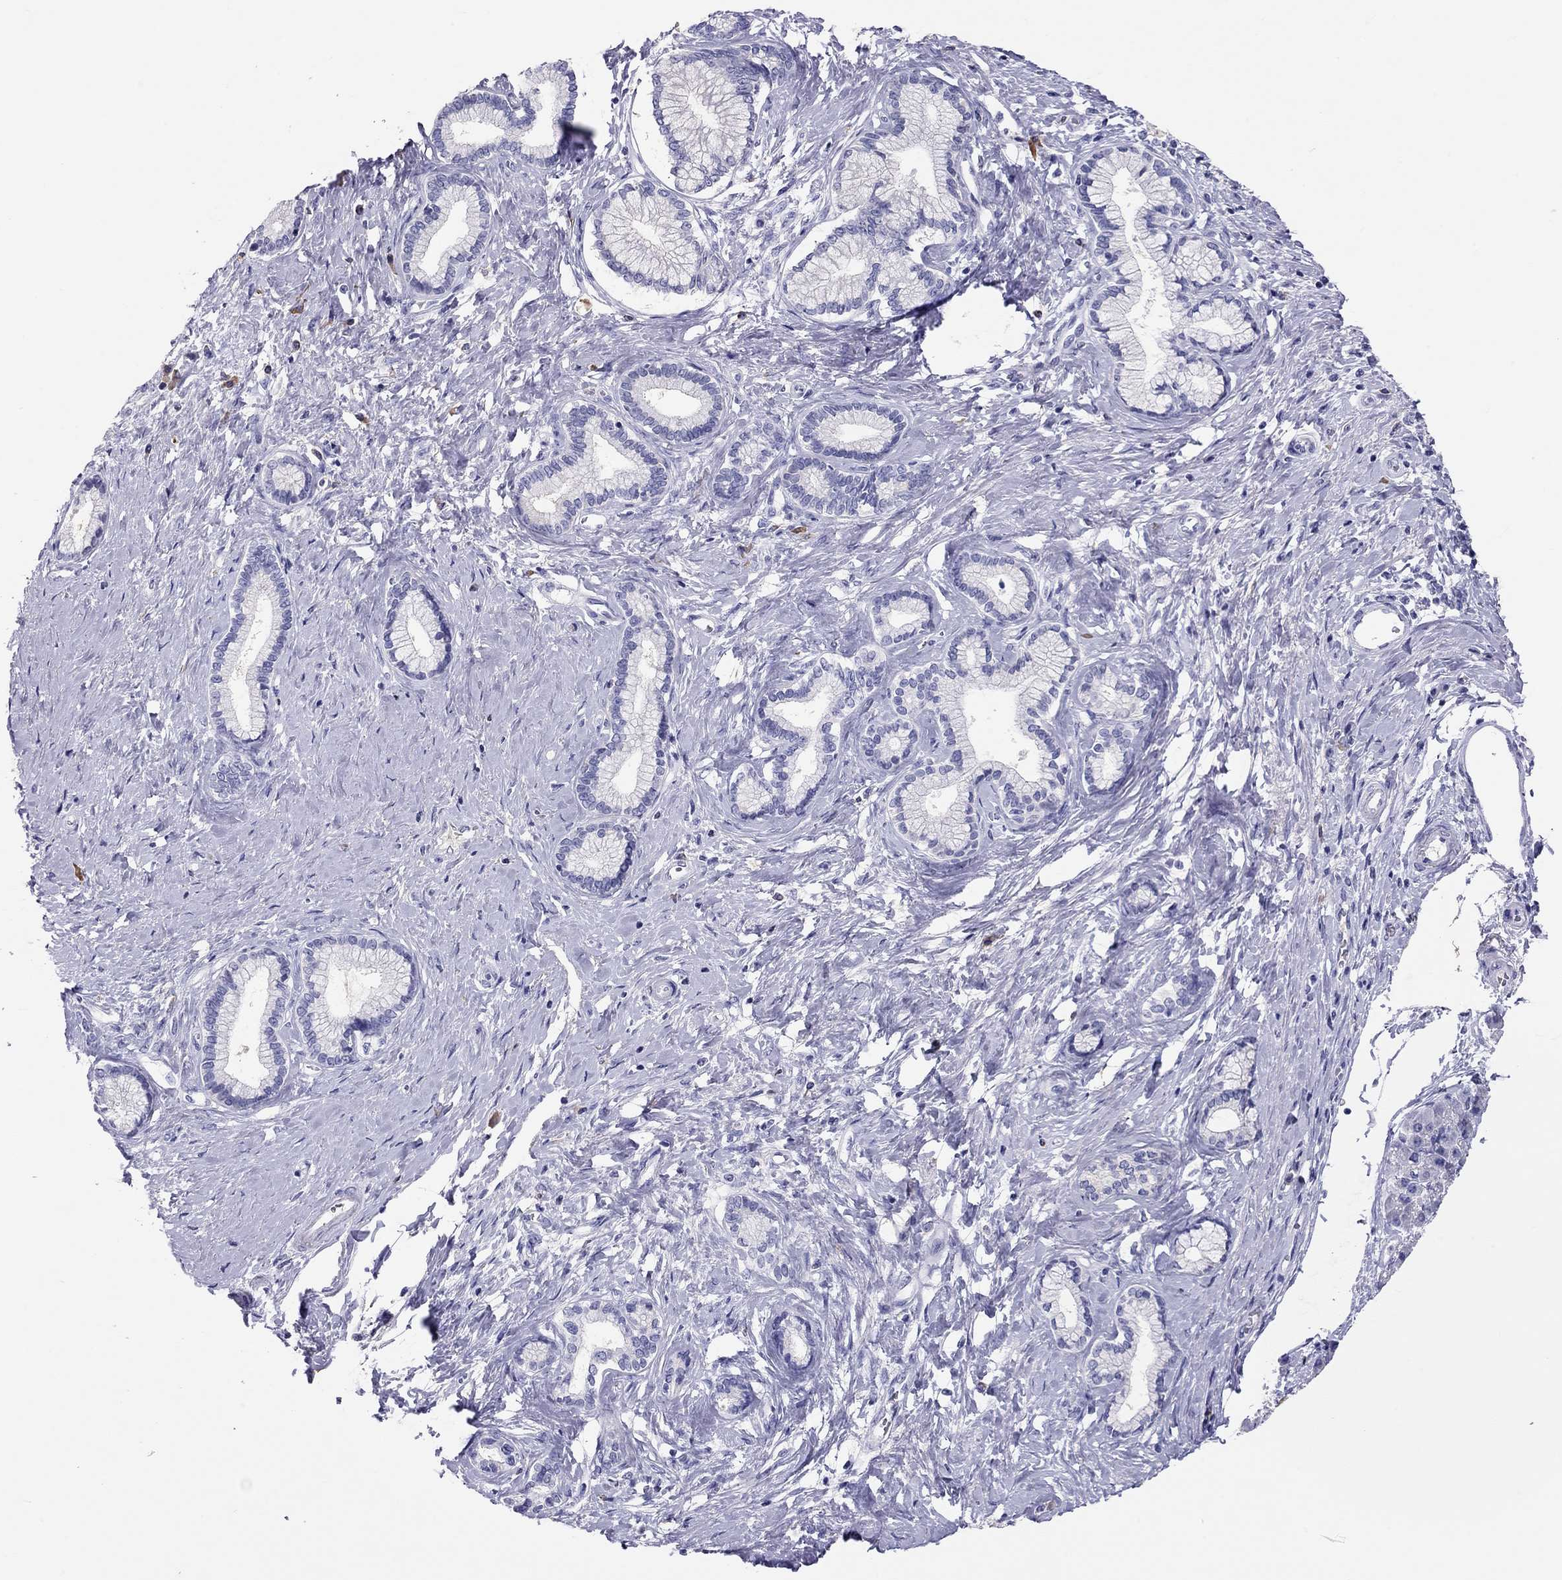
{"staining": {"intensity": "negative", "quantity": "none", "location": "none"}, "tissue": "pancreatic cancer", "cell_type": "Tumor cells", "image_type": "cancer", "snomed": [{"axis": "morphology", "description": "Adenocarcinoma, NOS"}, {"axis": "topography", "description": "Pancreas"}], "caption": "The histopathology image displays no staining of tumor cells in adenocarcinoma (pancreatic). (DAB (3,3'-diaminobenzidine) immunohistochemistry (IHC) with hematoxylin counter stain).", "gene": "CALHM1", "patient": {"sex": "female", "age": 73}}